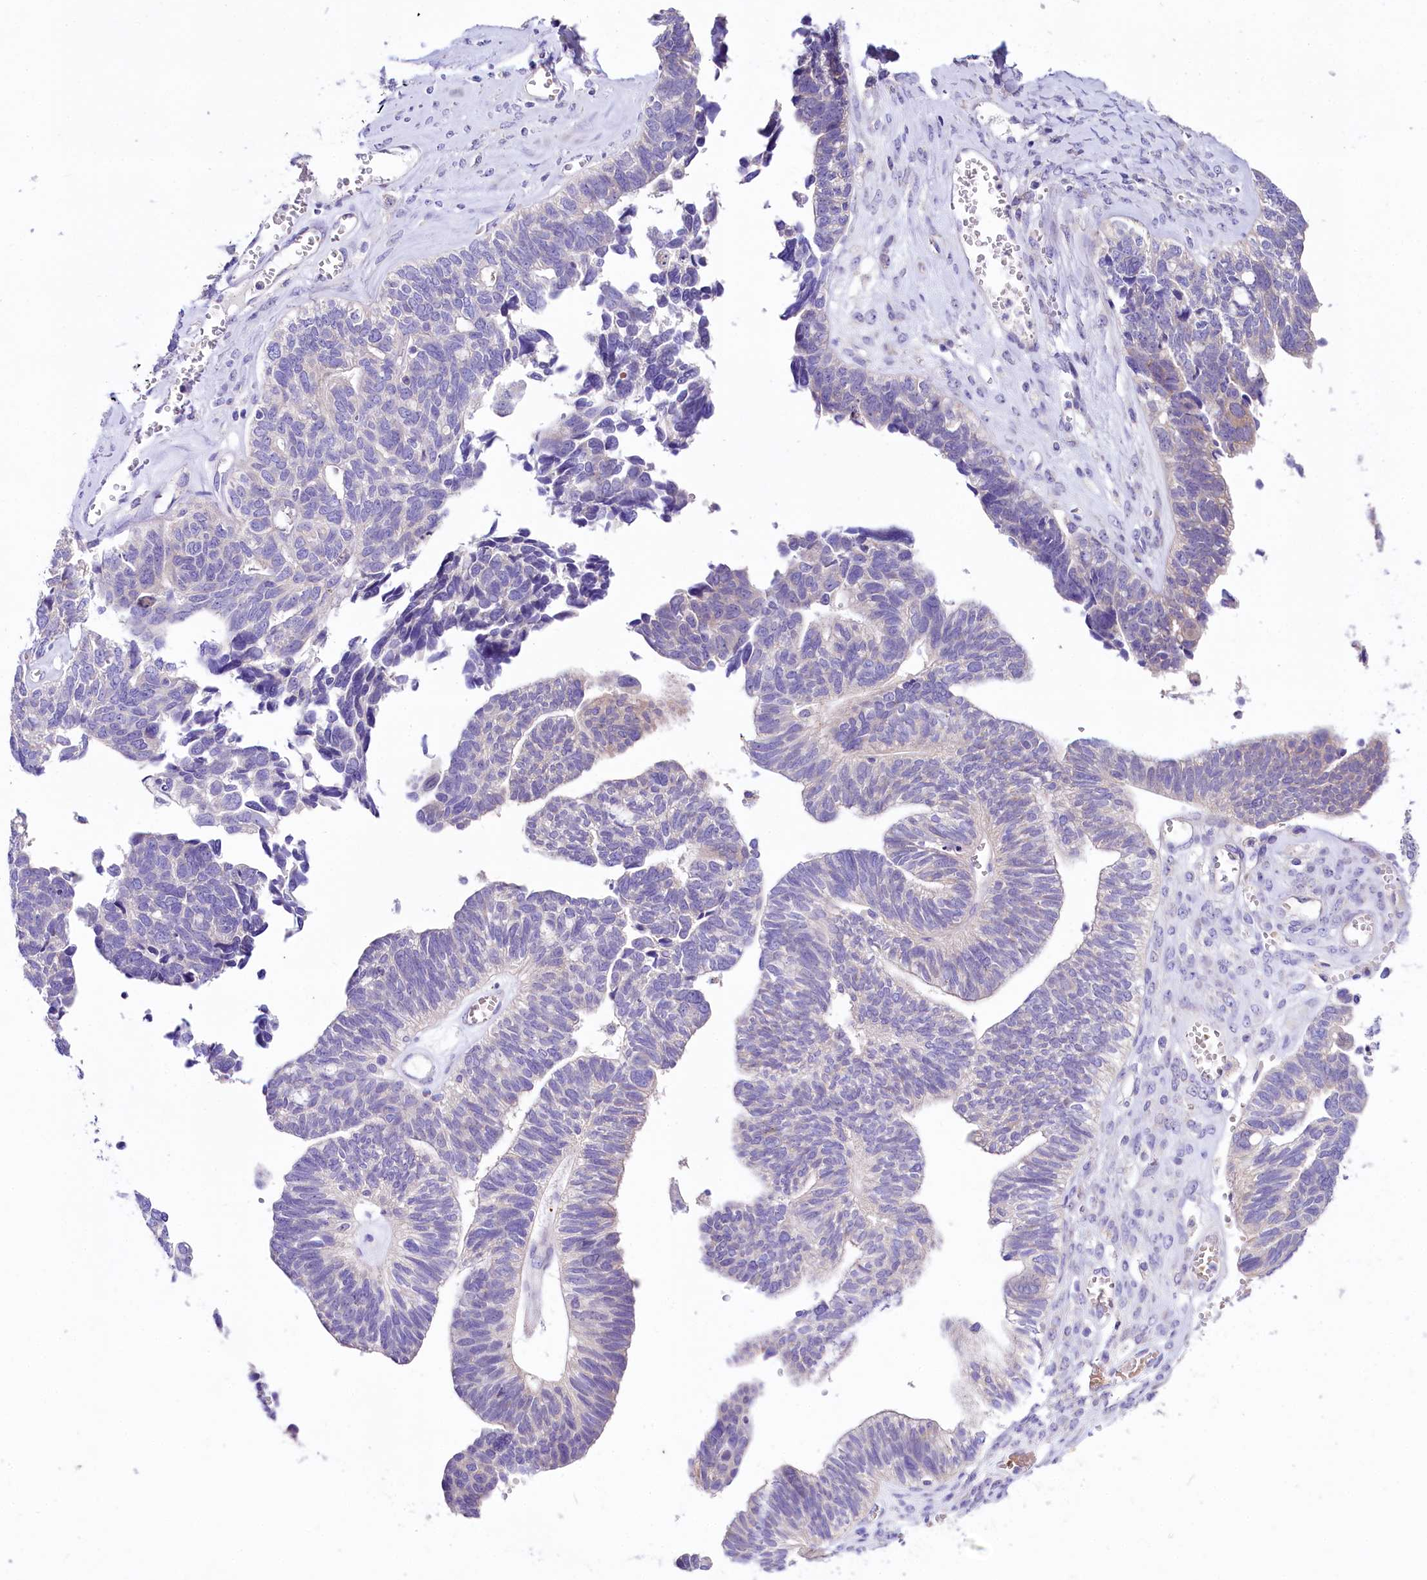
{"staining": {"intensity": "negative", "quantity": "none", "location": "none"}, "tissue": "ovarian cancer", "cell_type": "Tumor cells", "image_type": "cancer", "snomed": [{"axis": "morphology", "description": "Cystadenocarcinoma, serous, NOS"}, {"axis": "topography", "description": "Ovary"}], "caption": "Ovarian serous cystadenocarcinoma stained for a protein using immunohistochemistry (IHC) displays no staining tumor cells.", "gene": "ABHD5", "patient": {"sex": "female", "age": 79}}